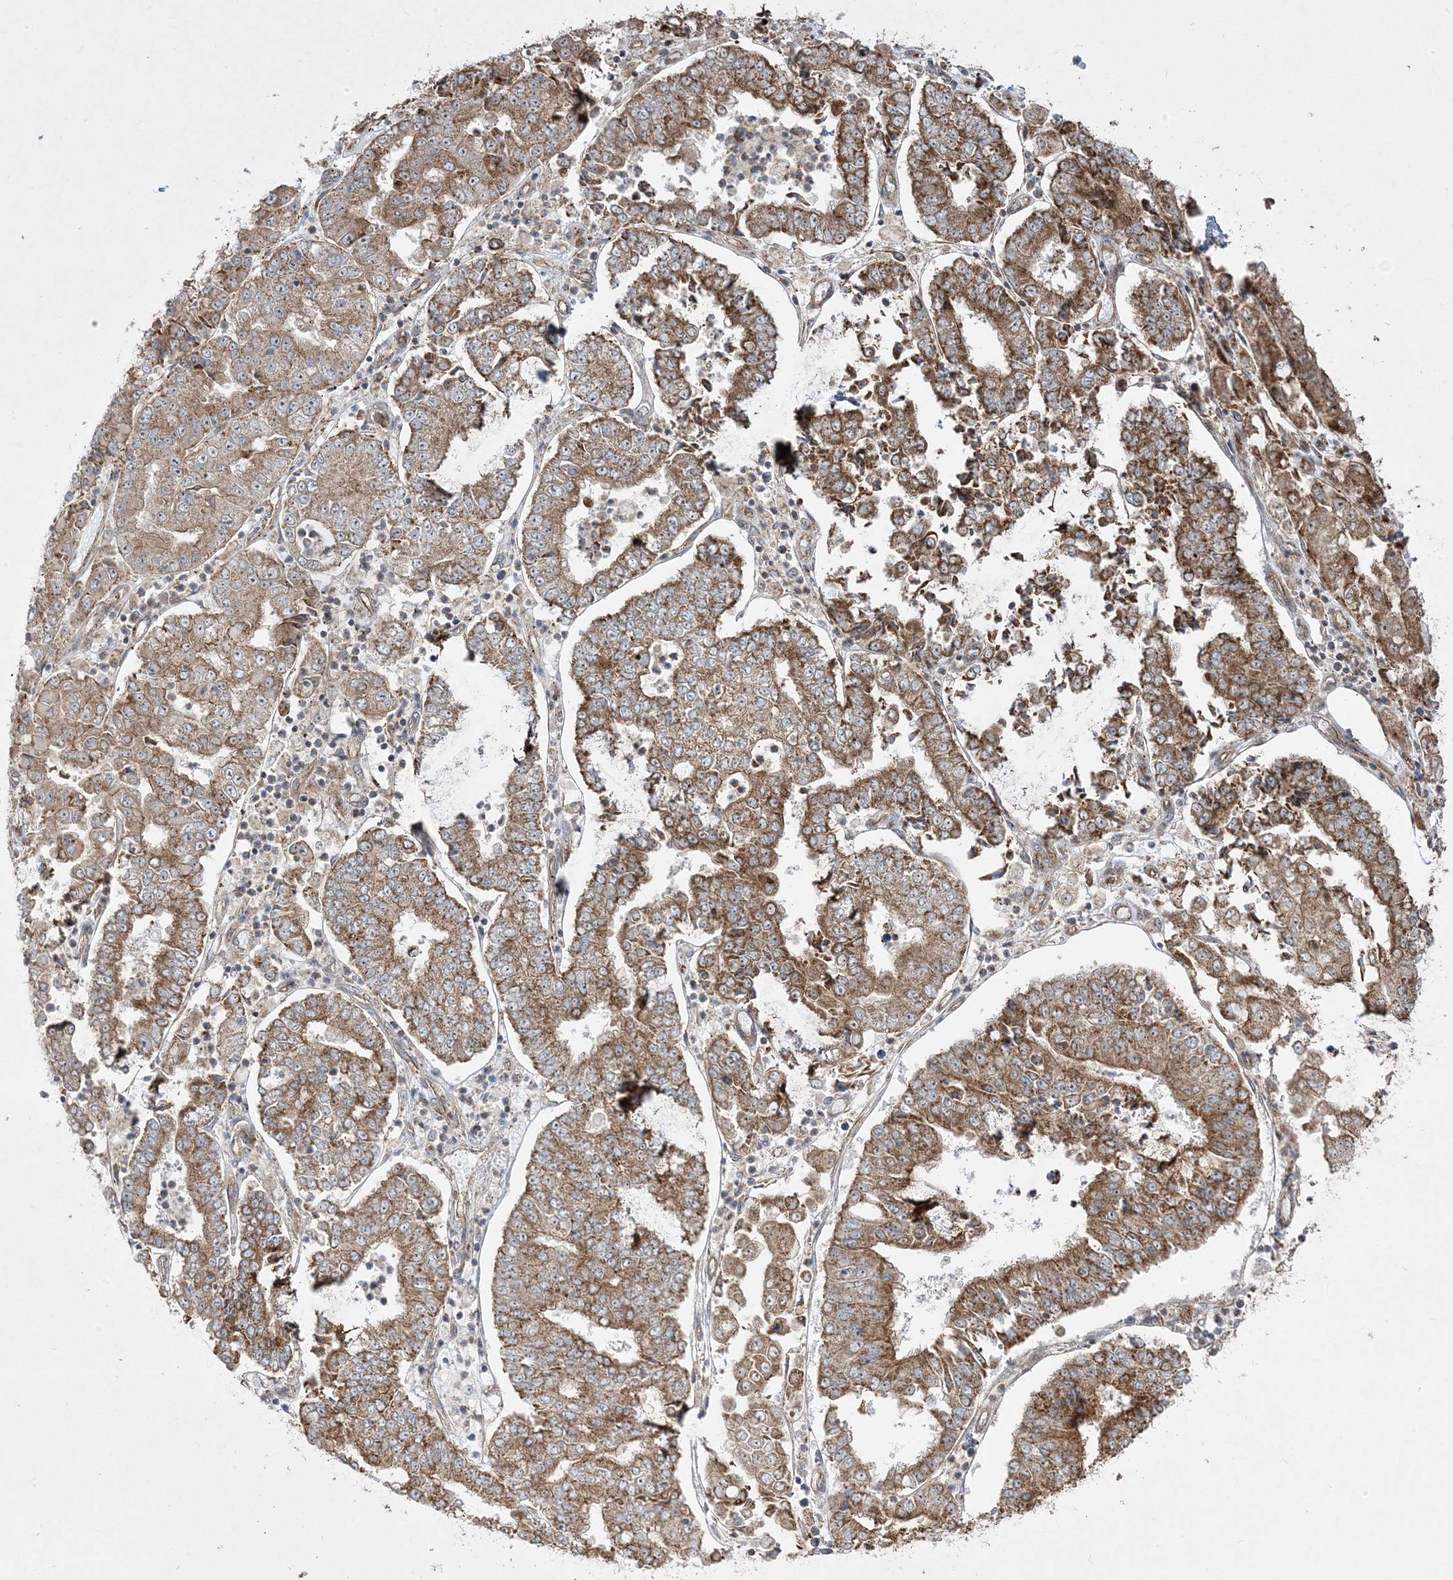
{"staining": {"intensity": "moderate", "quantity": ">75%", "location": "cytoplasmic/membranous"}, "tissue": "stomach cancer", "cell_type": "Tumor cells", "image_type": "cancer", "snomed": [{"axis": "morphology", "description": "Adenocarcinoma, NOS"}, {"axis": "topography", "description": "Stomach"}], "caption": "Brown immunohistochemical staining in stomach cancer (adenocarcinoma) exhibits moderate cytoplasmic/membranous expression in approximately >75% of tumor cells.", "gene": "CLUAP1", "patient": {"sex": "male", "age": 76}}